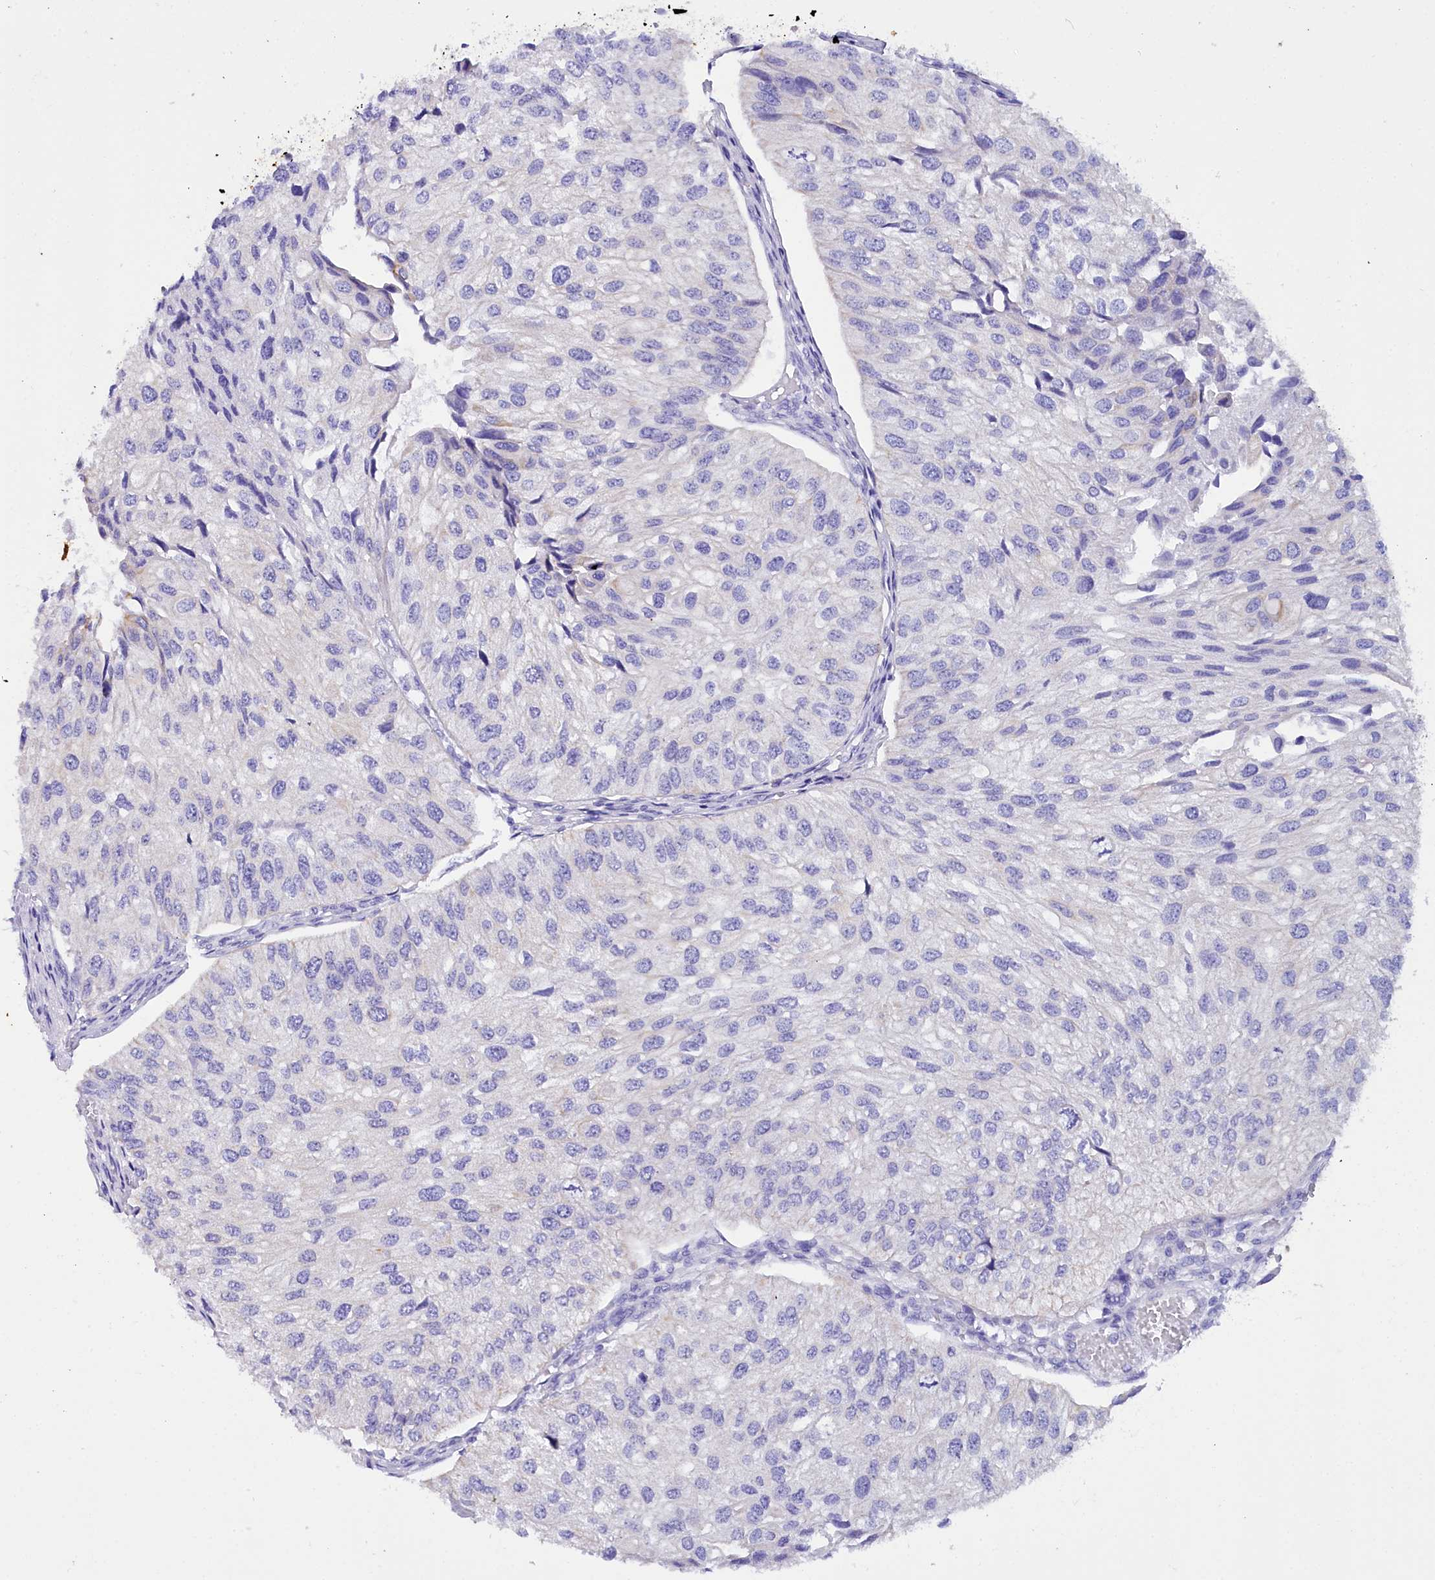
{"staining": {"intensity": "weak", "quantity": "<25%", "location": "cytoplasmic/membranous"}, "tissue": "urothelial cancer", "cell_type": "Tumor cells", "image_type": "cancer", "snomed": [{"axis": "morphology", "description": "Urothelial carcinoma, Low grade"}, {"axis": "topography", "description": "Urinary bladder"}], "caption": "IHC of urothelial cancer reveals no expression in tumor cells.", "gene": "FAAP20", "patient": {"sex": "female", "age": 89}}